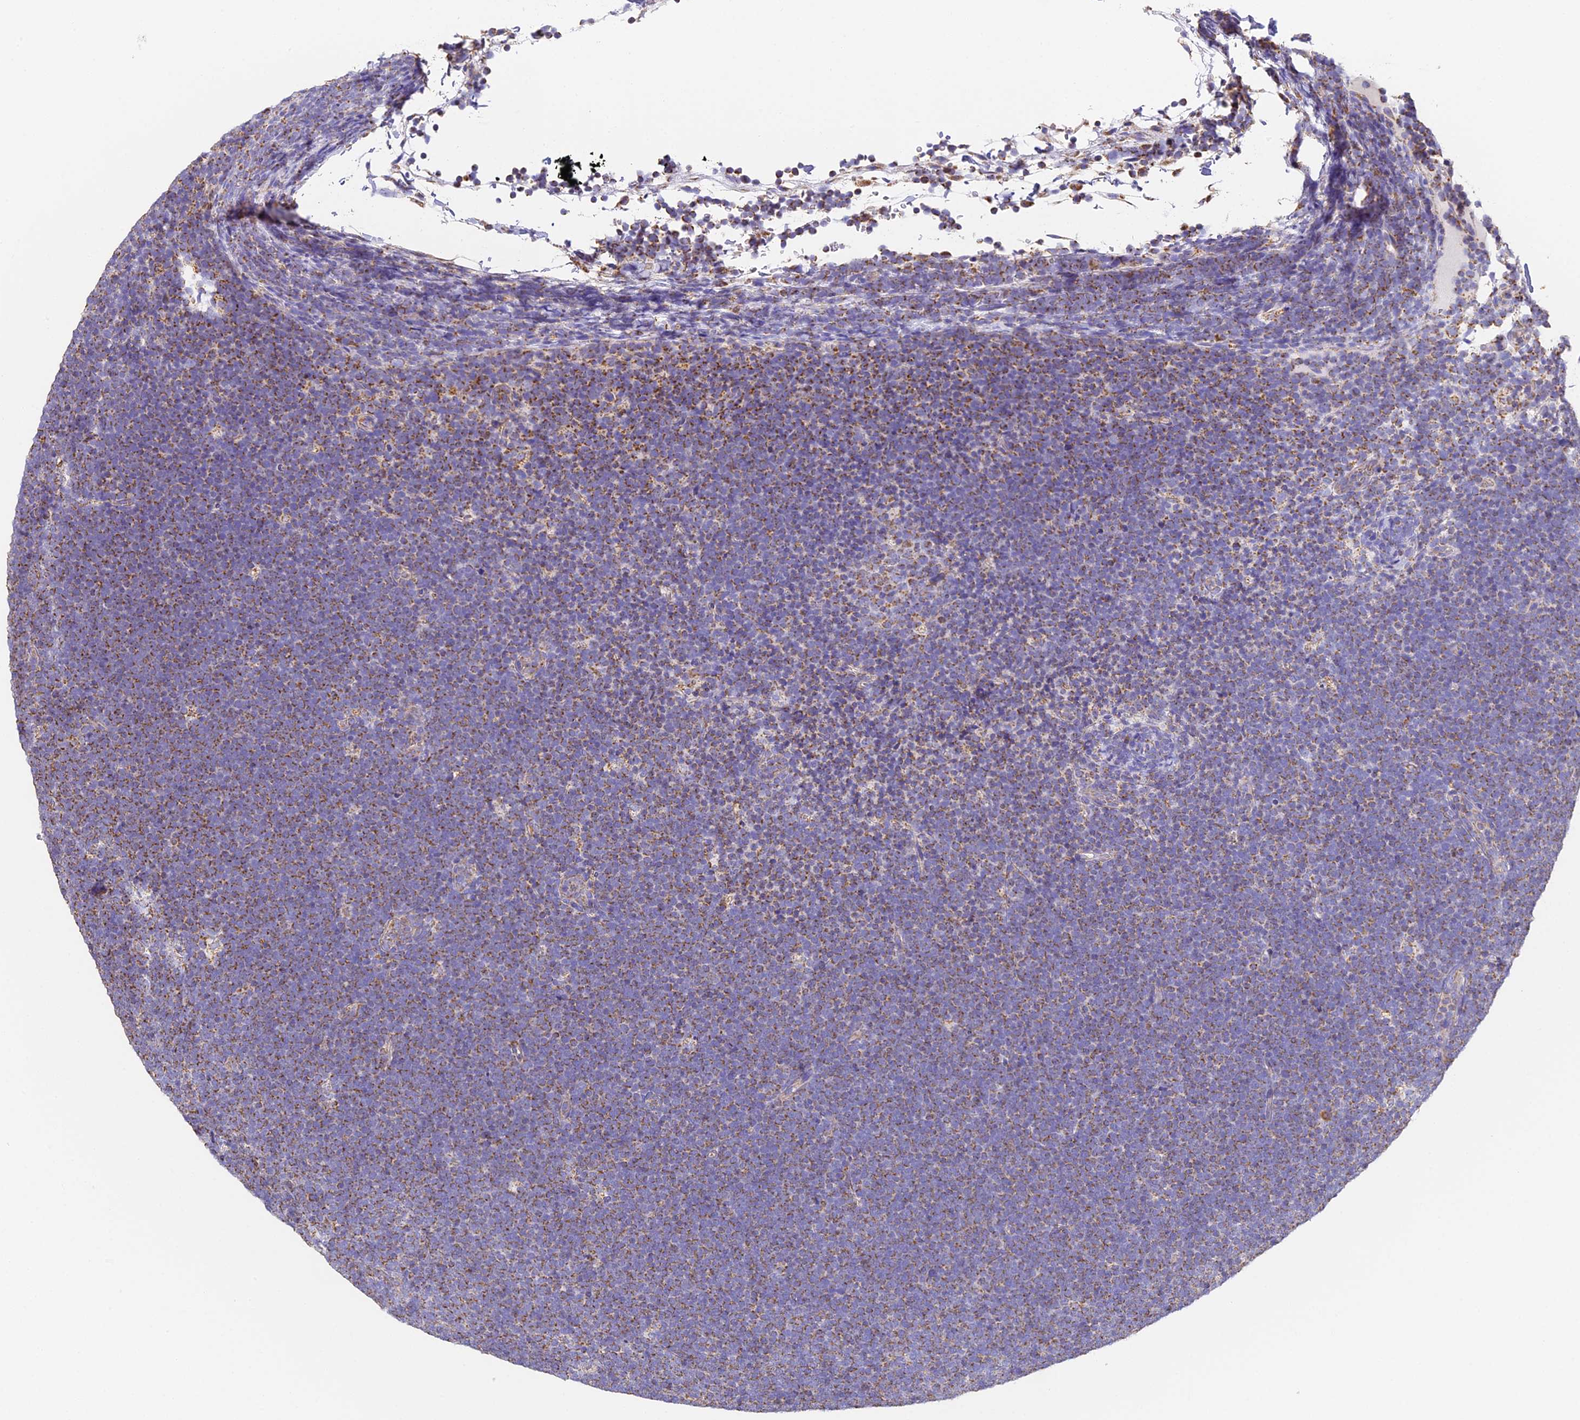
{"staining": {"intensity": "moderate", "quantity": "25%-75%", "location": "cytoplasmic/membranous"}, "tissue": "lymphoma", "cell_type": "Tumor cells", "image_type": "cancer", "snomed": [{"axis": "morphology", "description": "Malignant lymphoma, non-Hodgkin's type, High grade"}, {"axis": "topography", "description": "Lymph node"}], "caption": "A brown stain highlights moderate cytoplasmic/membranous staining of a protein in human malignant lymphoma, non-Hodgkin's type (high-grade) tumor cells. (IHC, brightfield microscopy, high magnification).", "gene": "COX6C", "patient": {"sex": "male", "age": 13}}